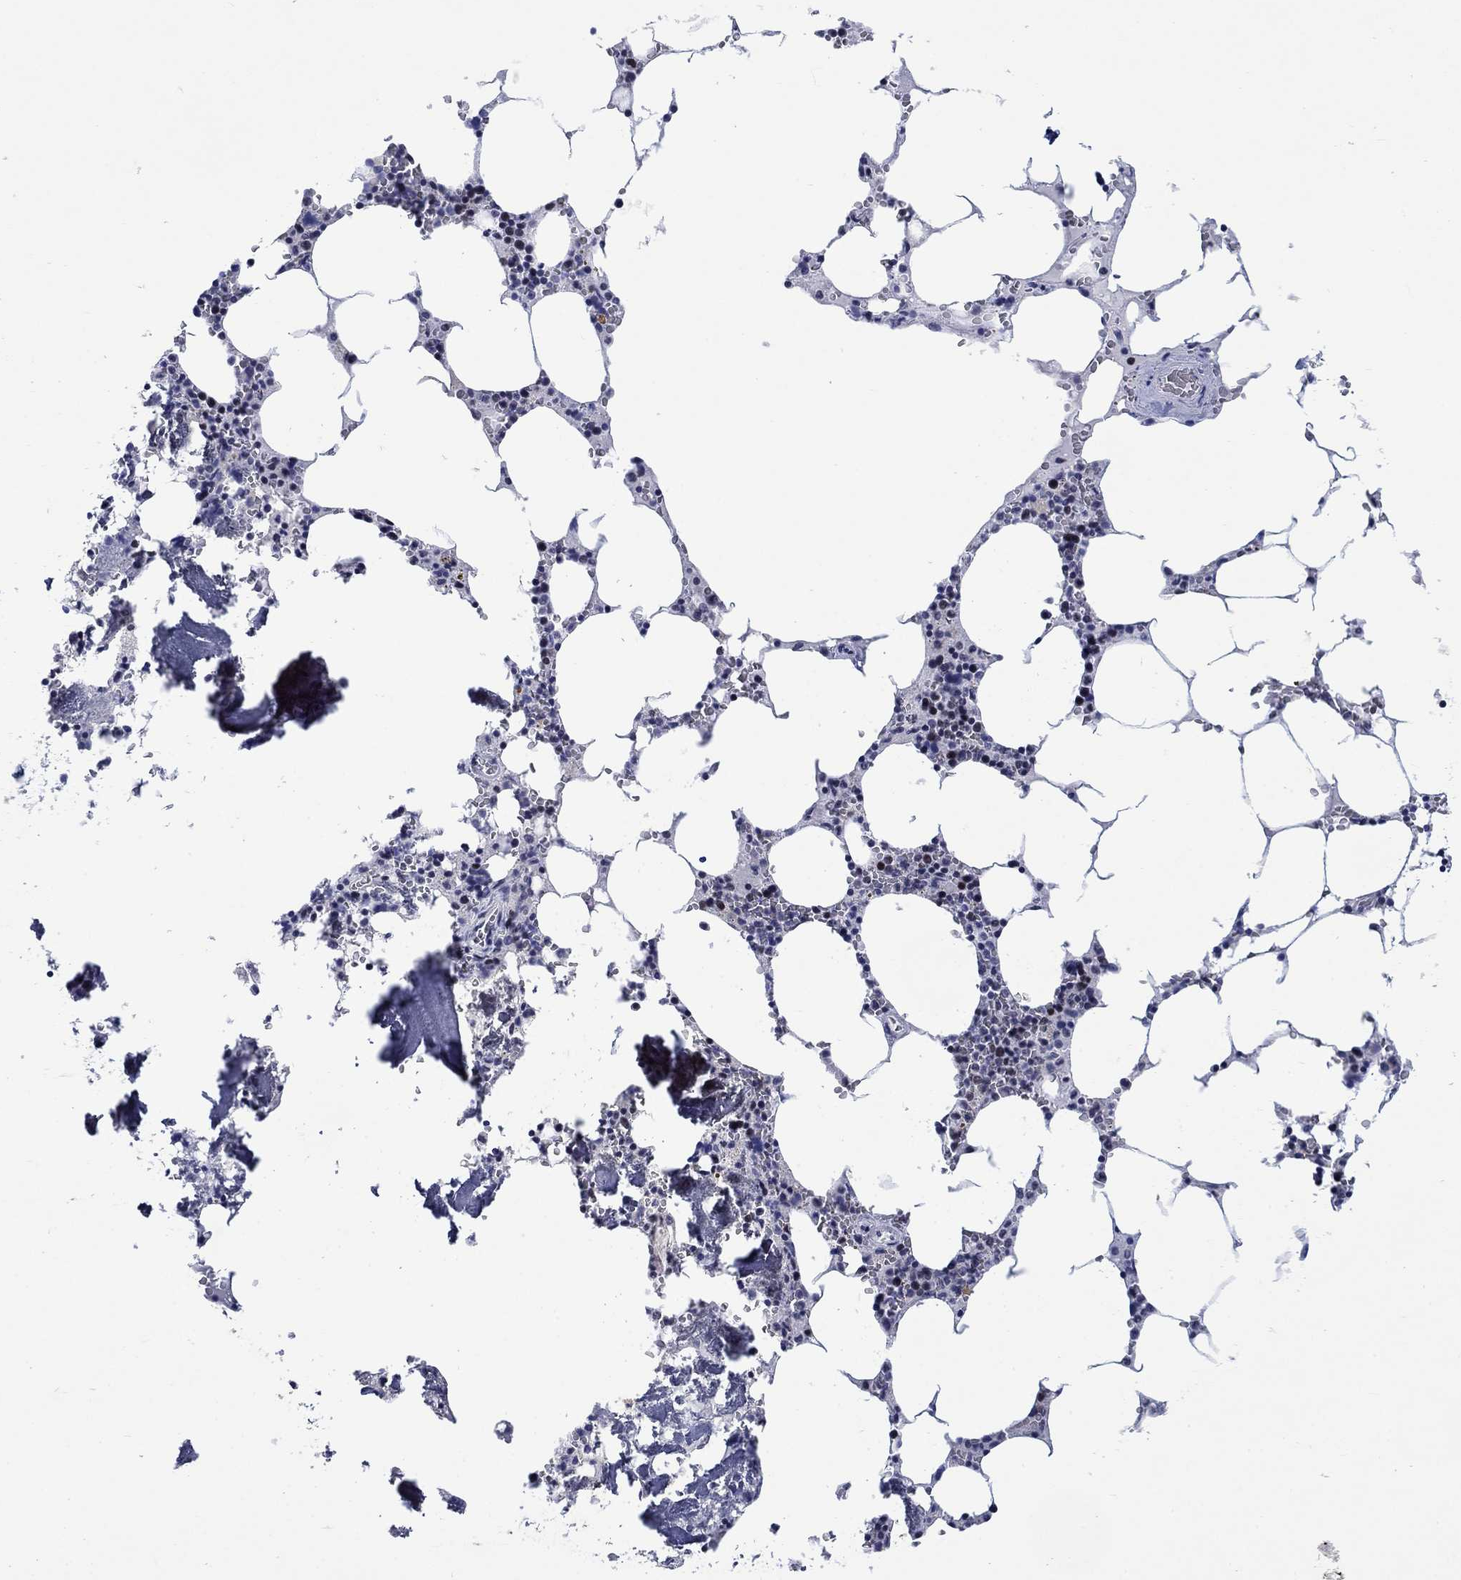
{"staining": {"intensity": "strong", "quantity": "25%-75%", "location": "nuclear"}, "tissue": "bone marrow", "cell_type": "Hematopoietic cells", "image_type": "normal", "snomed": [{"axis": "morphology", "description": "Normal tissue, NOS"}, {"axis": "topography", "description": "Bone marrow"}], "caption": "Unremarkable bone marrow was stained to show a protein in brown. There is high levels of strong nuclear staining in about 25%-75% of hematopoietic cells.", "gene": "CDCA2", "patient": {"sex": "female", "age": 64}}